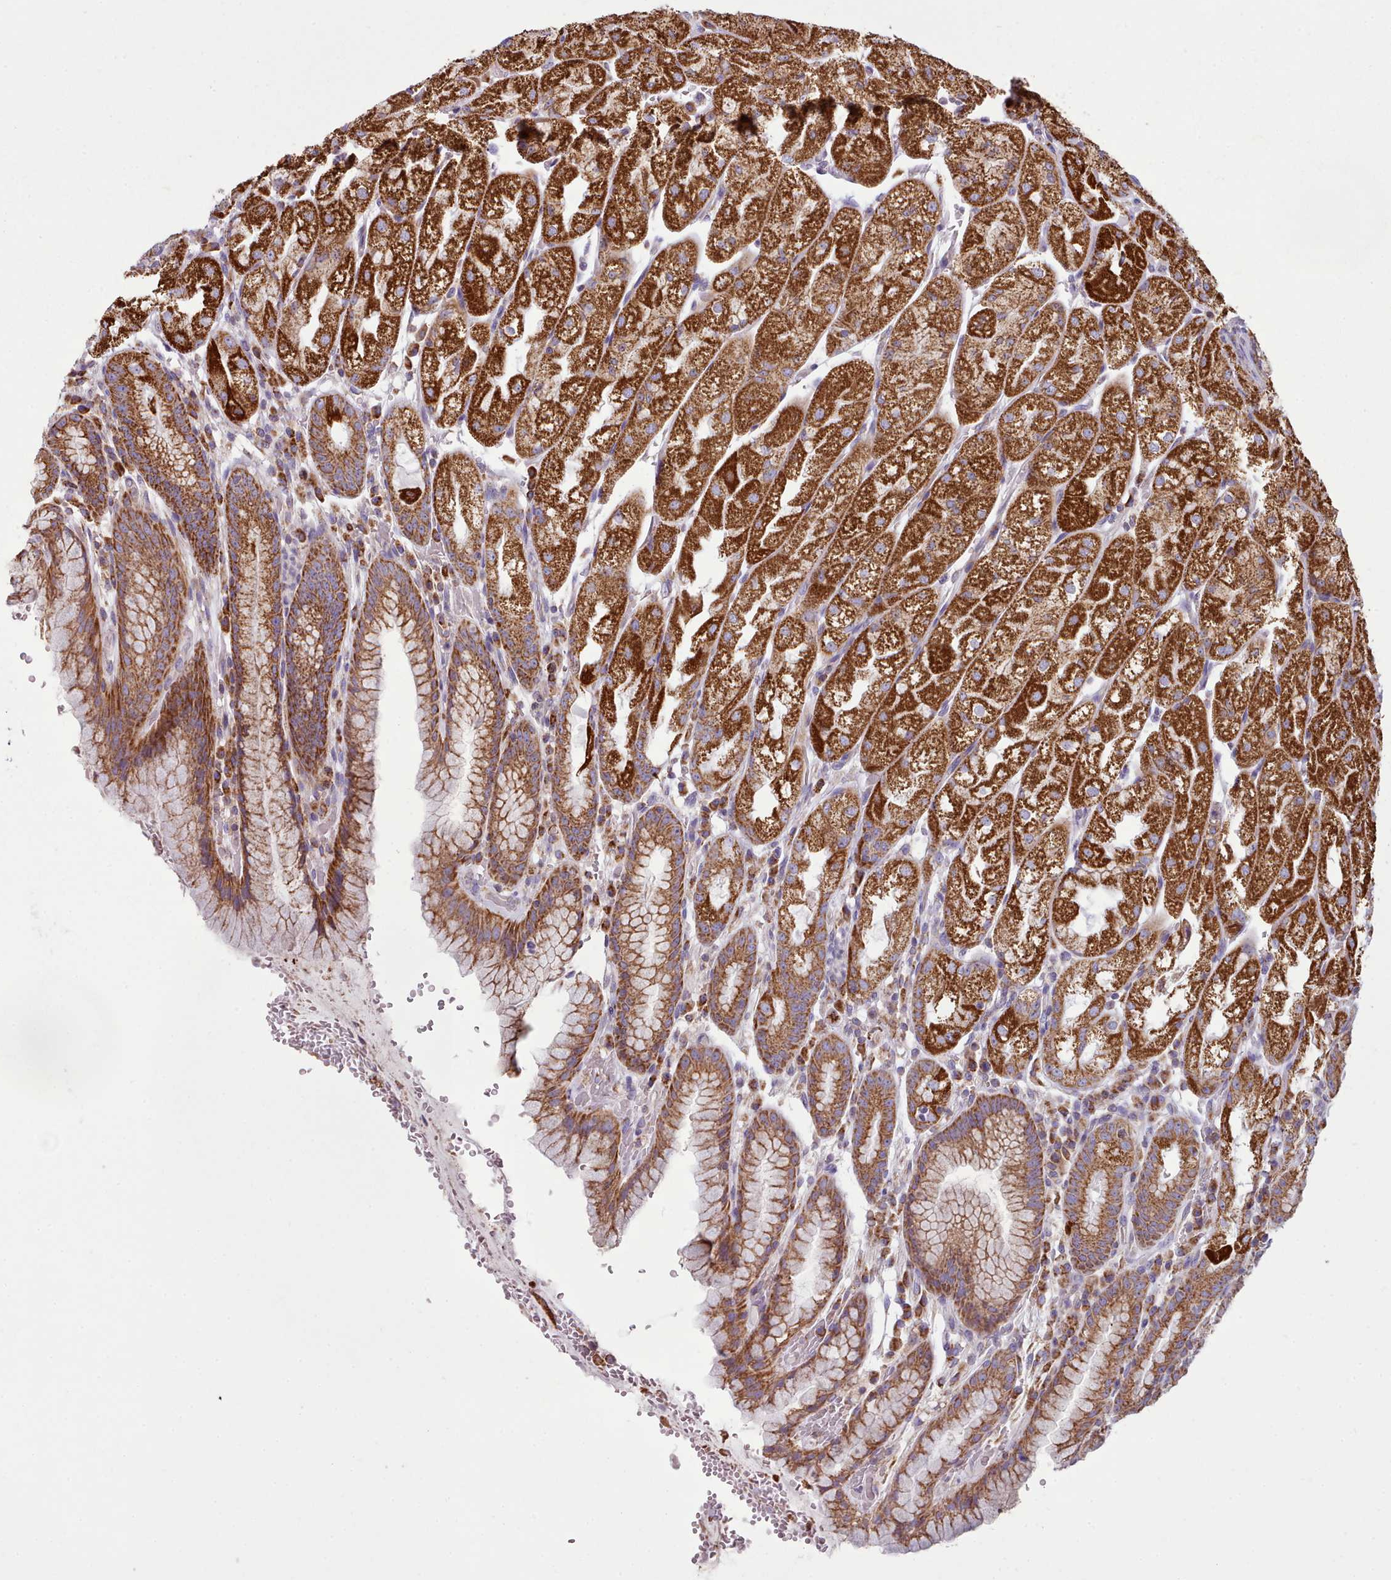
{"staining": {"intensity": "strong", "quantity": ">75%", "location": "cytoplasmic/membranous"}, "tissue": "stomach", "cell_type": "Glandular cells", "image_type": "normal", "snomed": [{"axis": "morphology", "description": "Normal tissue, NOS"}, {"axis": "topography", "description": "Stomach, upper"}], "caption": "An immunohistochemistry micrograph of normal tissue is shown. Protein staining in brown shows strong cytoplasmic/membranous positivity in stomach within glandular cells. The staining was performed using DAB, with brown indicating positive protein expression. Nuclei are stained blue with hematoxylin.", "gene": "SRP54", "patient": {"sex": "male", "age": 52}}